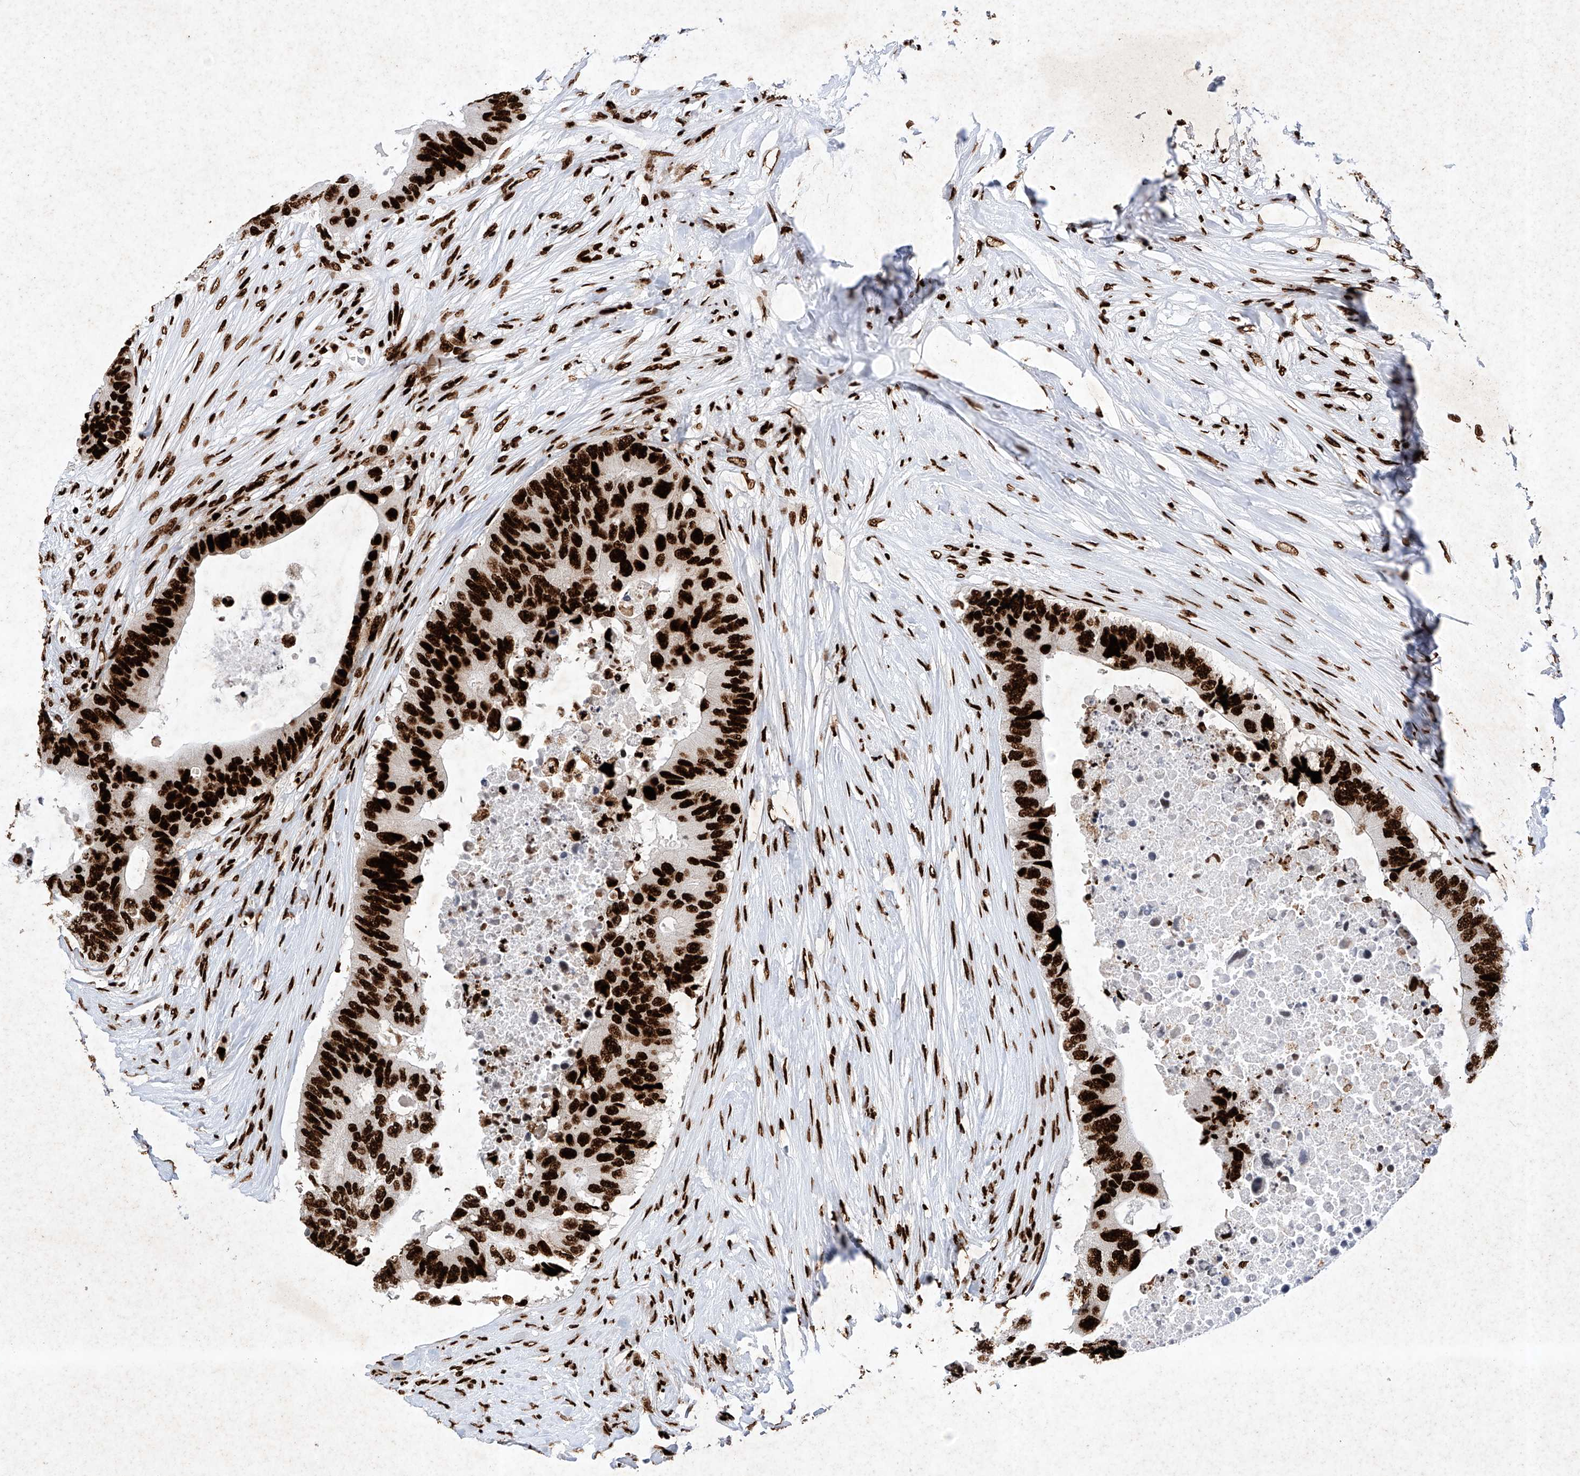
{"staining": {"intensity": "strong", "quantity": ">75%", "location": "nuclear"}, "tissue": "colorectal cancer", "cell_type": "Tumor cells", "image_type": "cancer", "snomed": [{"axis": "morphology", "description": "Adenocarcinoma, NOS"}, {"axis": "topography", "description": "Colon"}], "caption": "Immunohistochemical staining of colorectal cancer exhibits strong nuclear protein expression in approximately >75% of tumor cells. (Brightfield microscopy of DAB IHC at high magnification).", "gene": "SRSF6", "patient": {"sex": "male", "age": 71}}